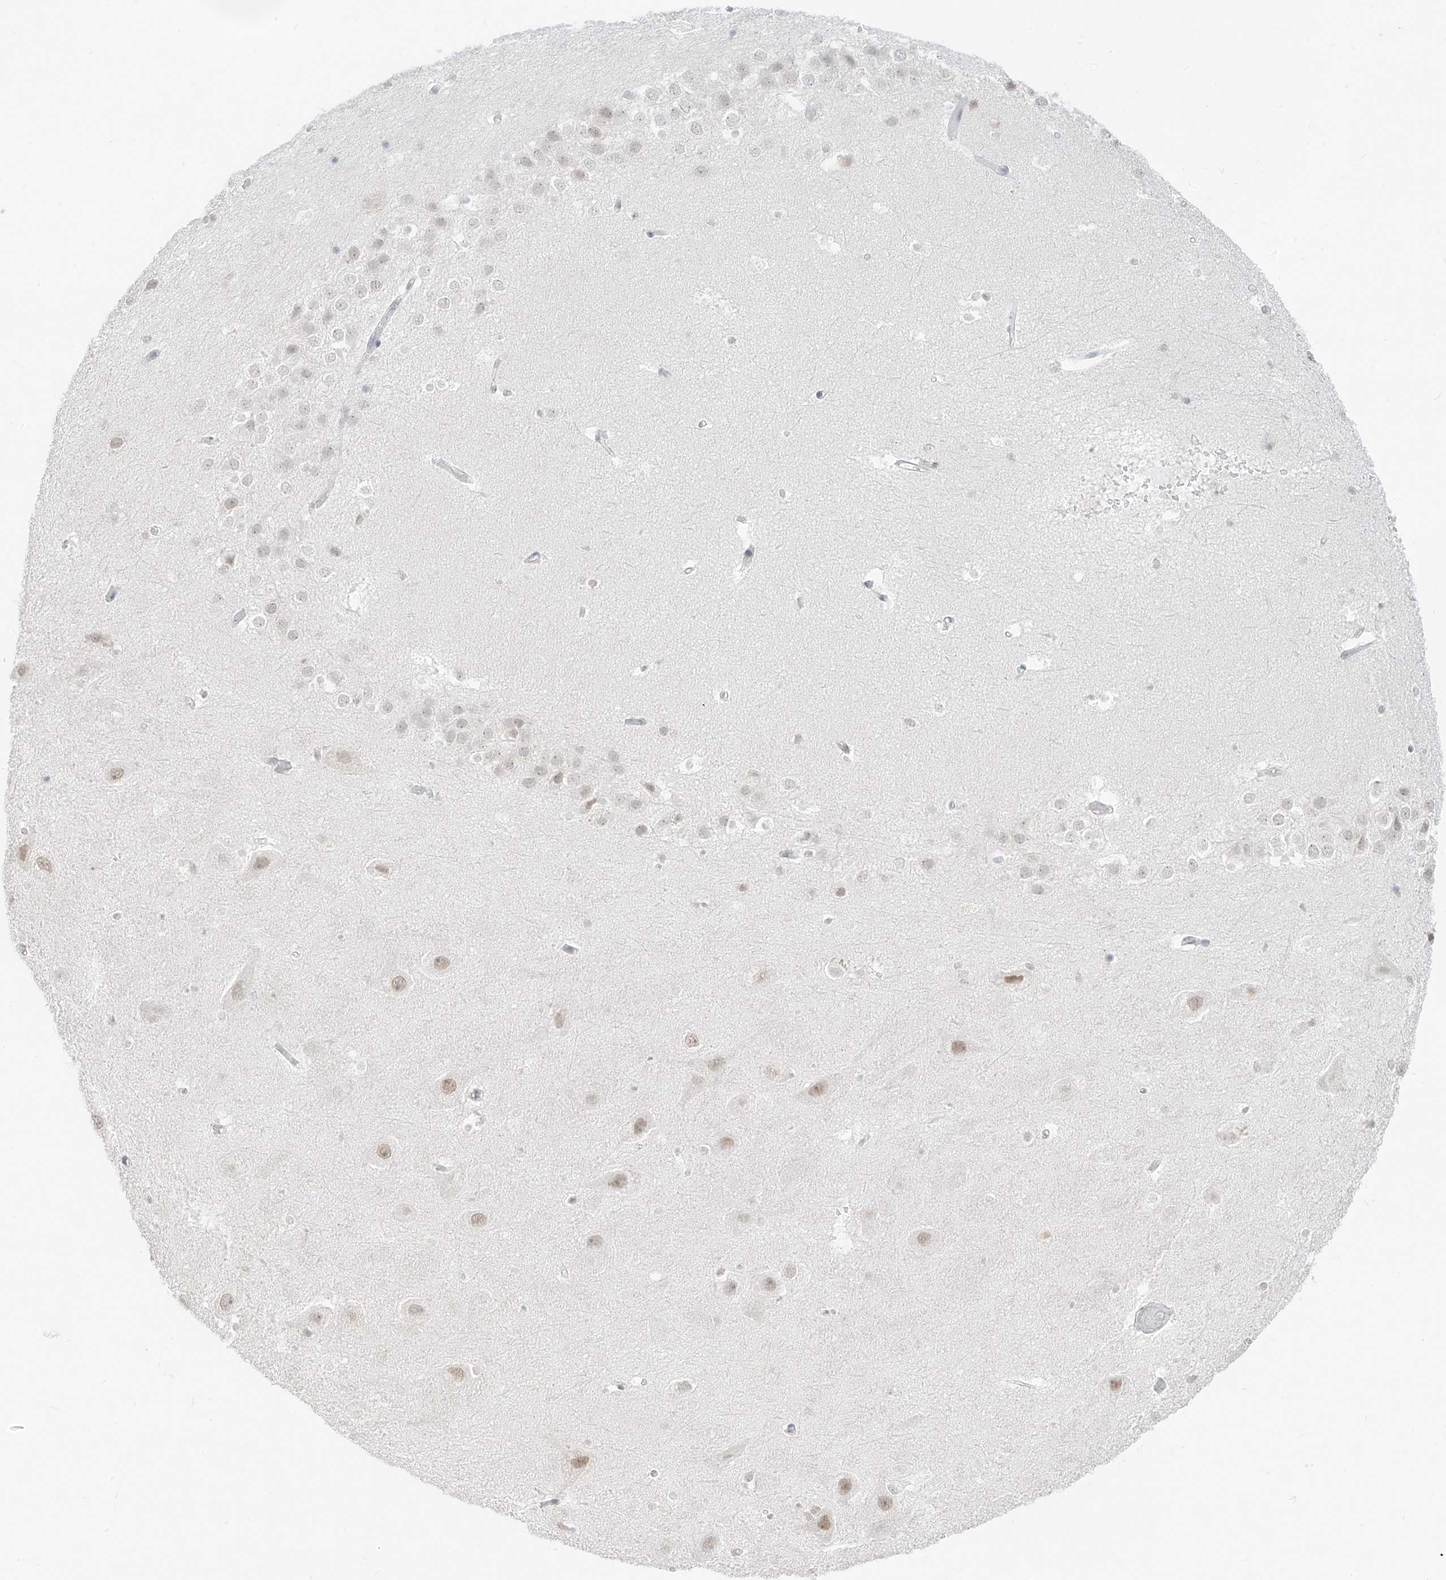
{"staining": {"intensity": "negative", "quantity": "none", "location": "none"}, "tissue": "hippocampus", "cell_type": "Glial cells", "image_type": "normal", "snomed": [{"axis": "morphology", "description": "Normal tissue, NOS"}, {"axis": "topography", "description": "Hippocampus"}], "caption": "Glial cells show no significant expression in benign hippocampus. (Brightfield microscopy of DAB immunohistochemistry (IHC) at high magnification).", "gene": "SUPT5H", "patient": {"sex": "female", "age": 52}}